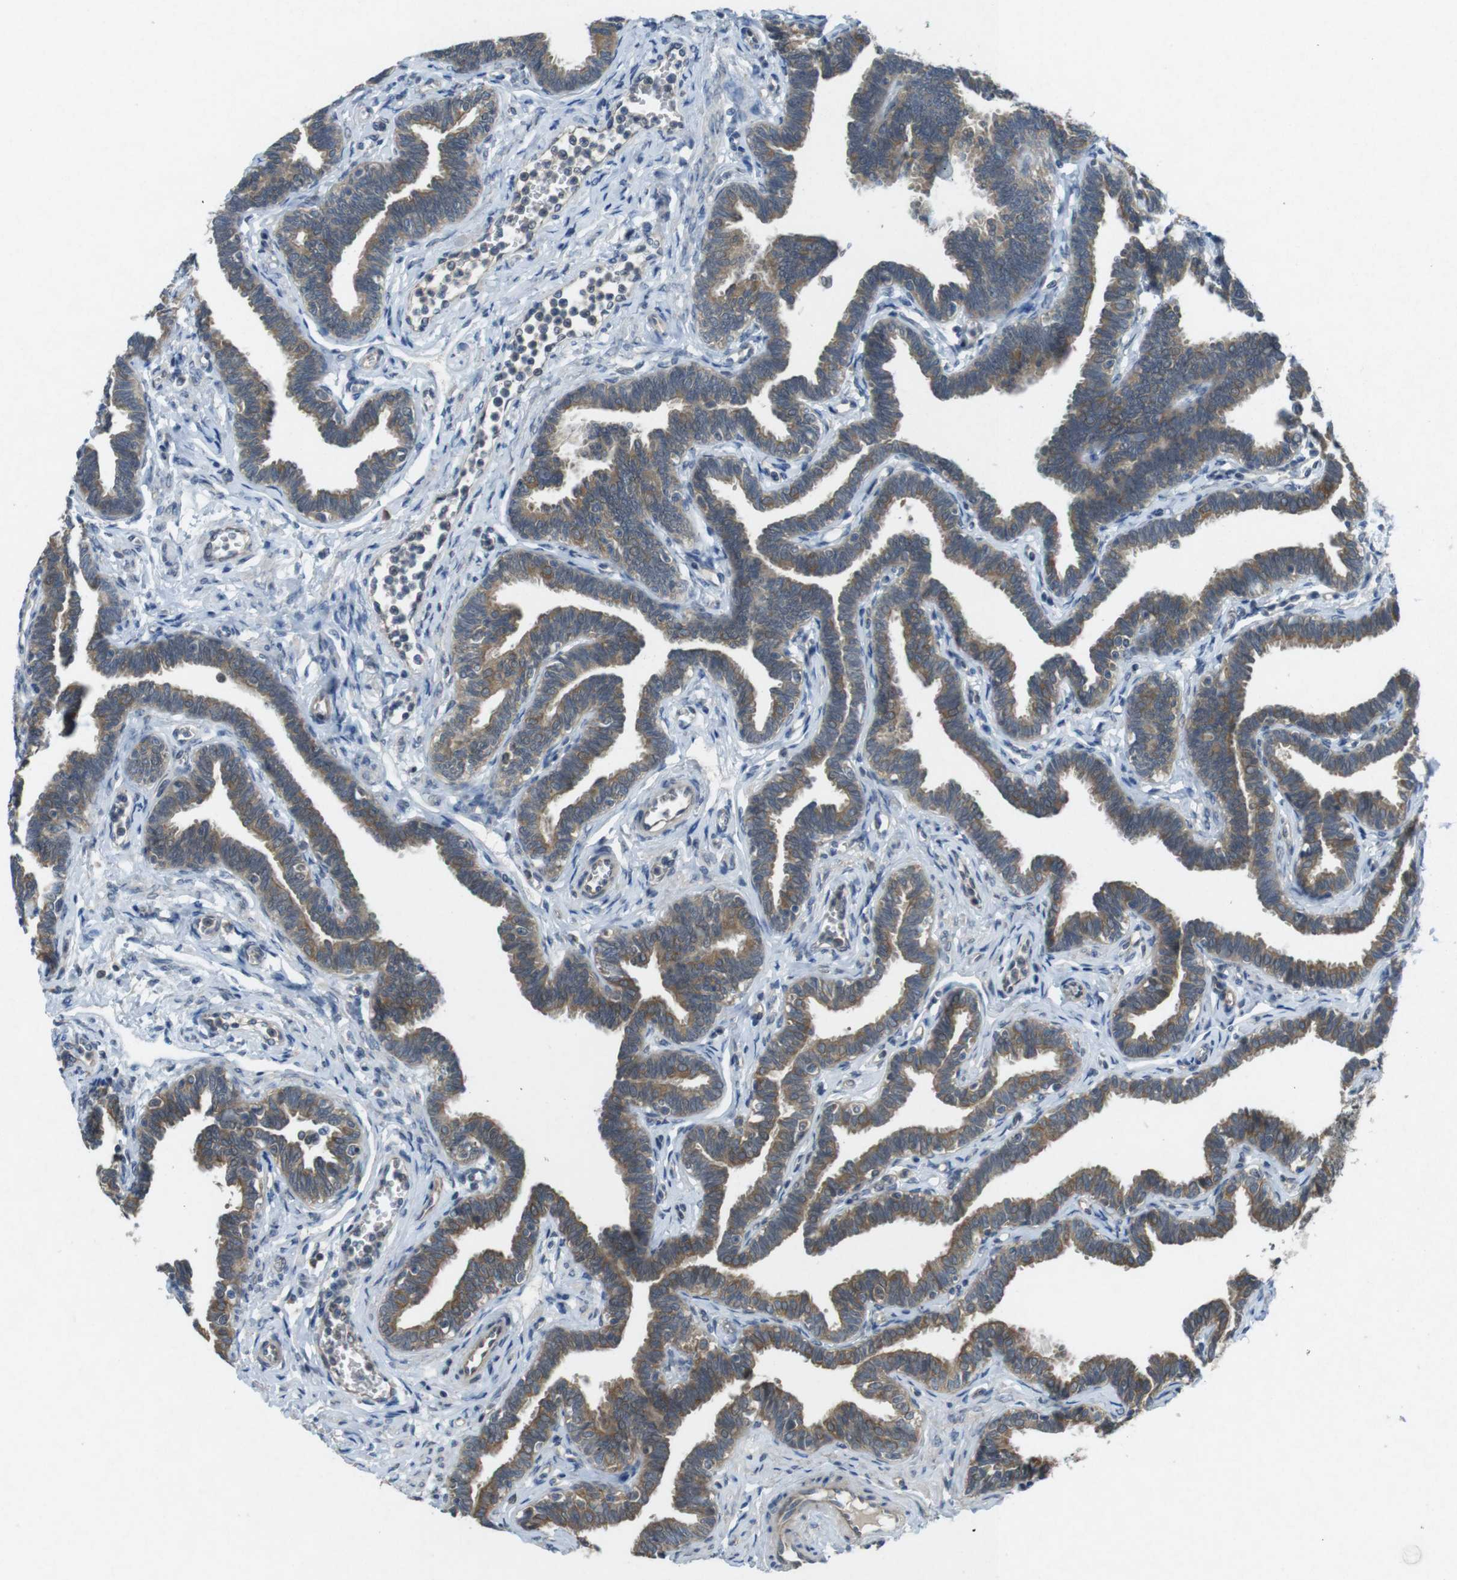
{"staining": {"intensity": "moderate", "quantity": ">75%", "location": "cytoplasmic/membranous"}, "tissue": "fallopian tube", "cell_type": "Glandular cells", "image_type": "normal", "snomed": [{"axis": "morphology", "description": "Normal tissue, NOS"}, {"axis": "topography", "description": "Fallopian tube"}, {"axis": "topography", "description": "Ovary"}], "caption": "Protein analysis of unremarkable fallopian tube exhibits moderate cytoplasmic/membranous expression in about >75% of glandular cells. Immunohistochemistry stains the protein in brown and the nuclei are stained blue.", "gene": "SUGT1", "patient": {"sex": "female", "age": 23}}